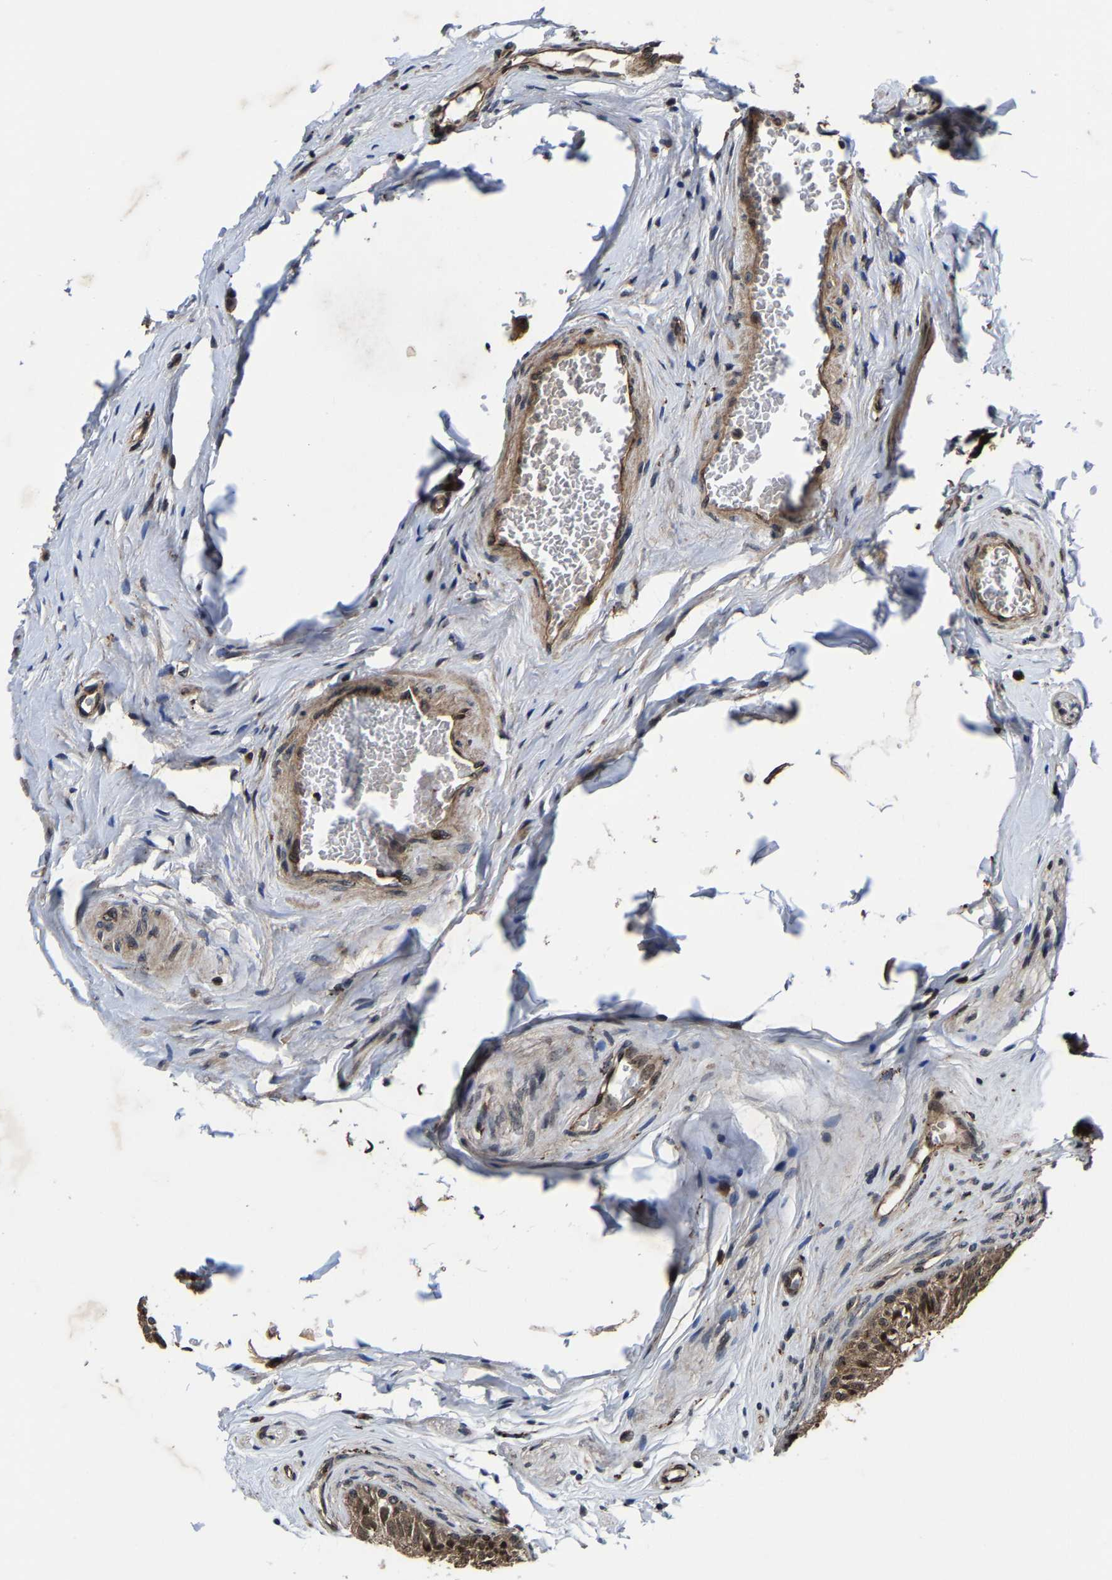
{"staining": {"intensity": "moderate", "quantity": ">75%", "location": "cytoplasmic/membranous"}, "tissue": "epididymis", "cell_type": "Glandular cells", "image_type": "normal", "snomed": [{"axis": "morphology", "description": "Normal tissue, NOS"}, {"axis": "topography", "description": "Testis"}, {"axis": "topography", "description": "Epididymis"}], "caption": "Immunohistochemical staining of normal human epididymis demonstrates medium levels of moderate cytoplasmic/membranous staining in about >75% of glandular cells. The protein is shown in brown color, while the nuclei are stained blue.", "gene": "ZCCHC7", "patient": {"sex": "male", "age": 36}}